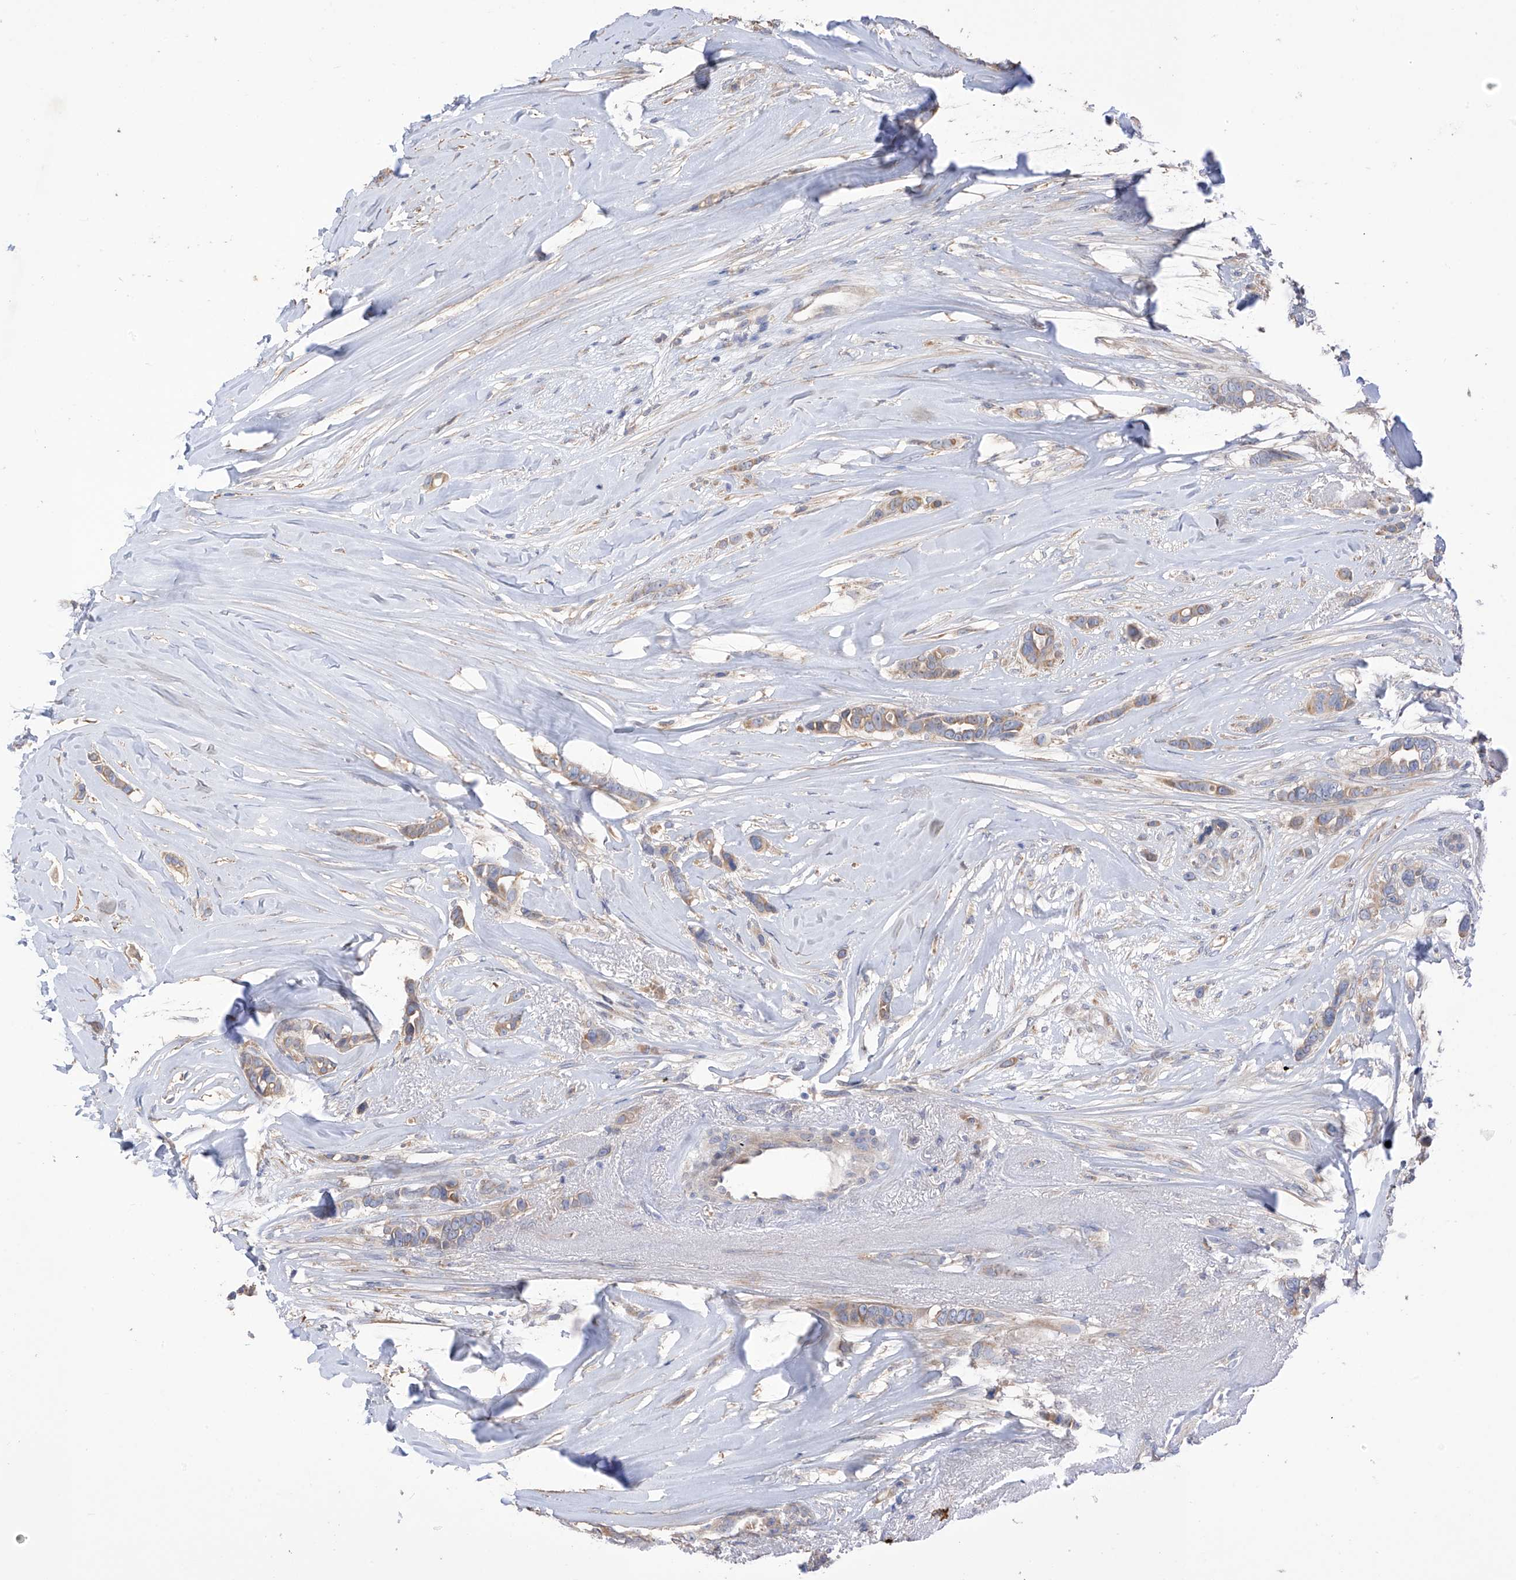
{"staining": {"intensity": "weak", "quantity": "25%-75%", "location": "cytoplasmic/membranous"}, "tissue": "breast cancer", "cell_type": "Tumor cells", "image_type": "cancer", "snomed": [{"axis": "morphology", "description": "Lobular carcinoma"}, {"axis": "topography", "description": "Breast"}], "caption": "Immunohistochemistry of breast cancer (lobular carcinoma) demonstrates low levels of weak cytoplasmic/membranous staining in about 25%-75% of tumor cells.", "gene": "REC8", "patient": {"sex": "female", "age": 51}}